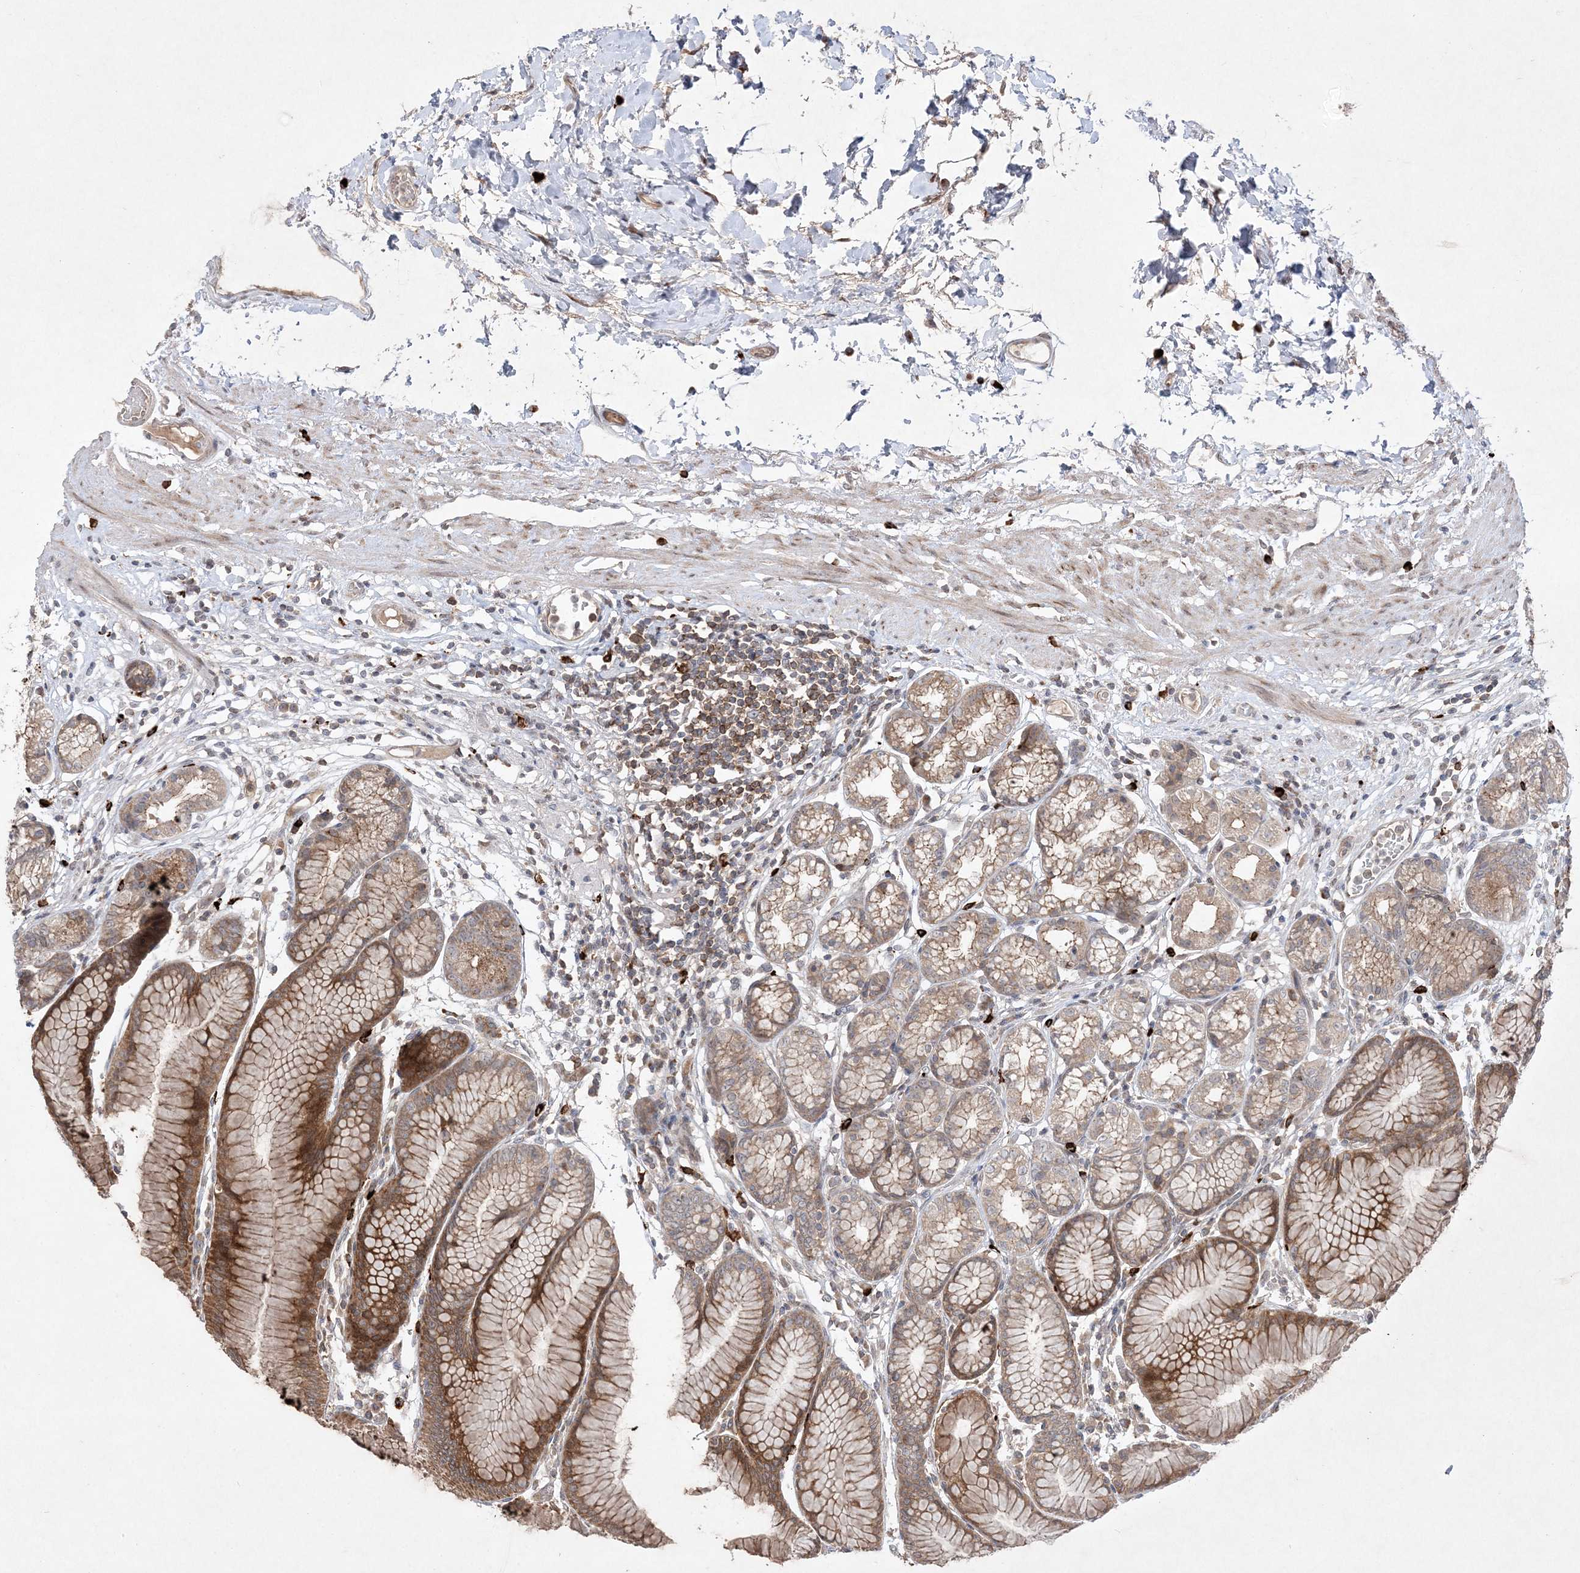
{"staining": {"intensity": "moderate", "quantity": "25%-75%", "location": "cytoplasmic/membranous"}, "tissue": "stomach", "cell_type": "Glandular cells", "image_type": "normal", "snomed": [{"axis": "morphology", "description": "Normal tissue, NOS"}, {"axis": "topography", "description": "Stomach"}], "caption": "There is medium levels of moderate cytoplasmic/membranous expression in glandular cells of normal stomach, as demonstrated by immunohistochemical staining (brown color).", "gene": "CLNK", "patient": {"sex": "female", "age": 57}}